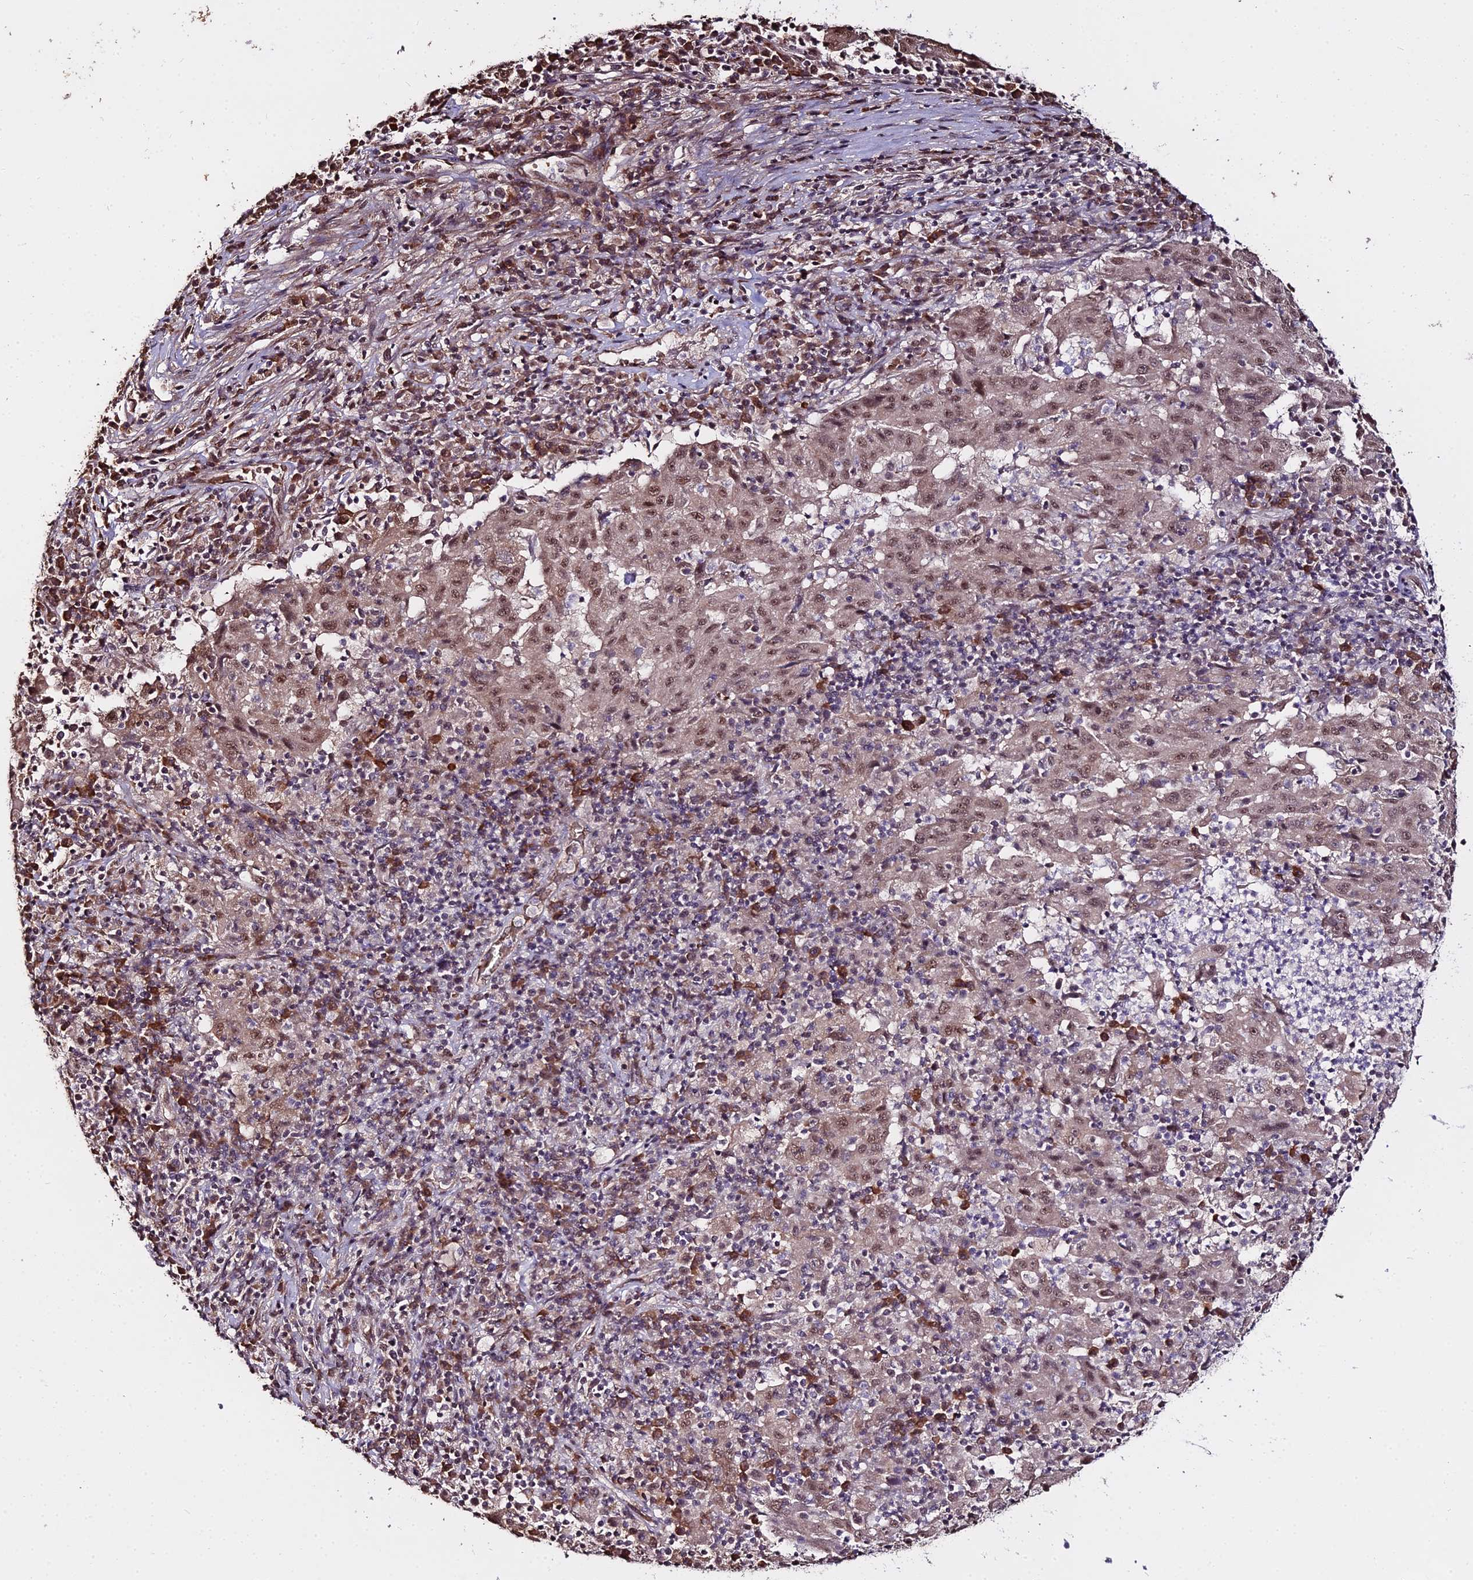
{"staining": {"intensity": "moderate", "quantity": ">75%", "location": "cytoplasmic/membranous,nuclear"}, "tissue": "pancreatic cancer", "cell_type": "Tumor cells", "image_type": "cancer", "snomed": [{"axis": "morphology", "description": "Adenocarcinoma, NOS"}, {"axis": "topography", "description": "Pancreas"}], "caption": "Immunohistochemistry photomicrograph of human pancreatic adenocarcinoma stained for a protein (brown), which displays medium levels of moderate cytoplasmic/membranous and nuclear positivity in about >75% of tumor cells.", "gene": "ZDBF2", "patient": {"sex": "male", "age": 63}}